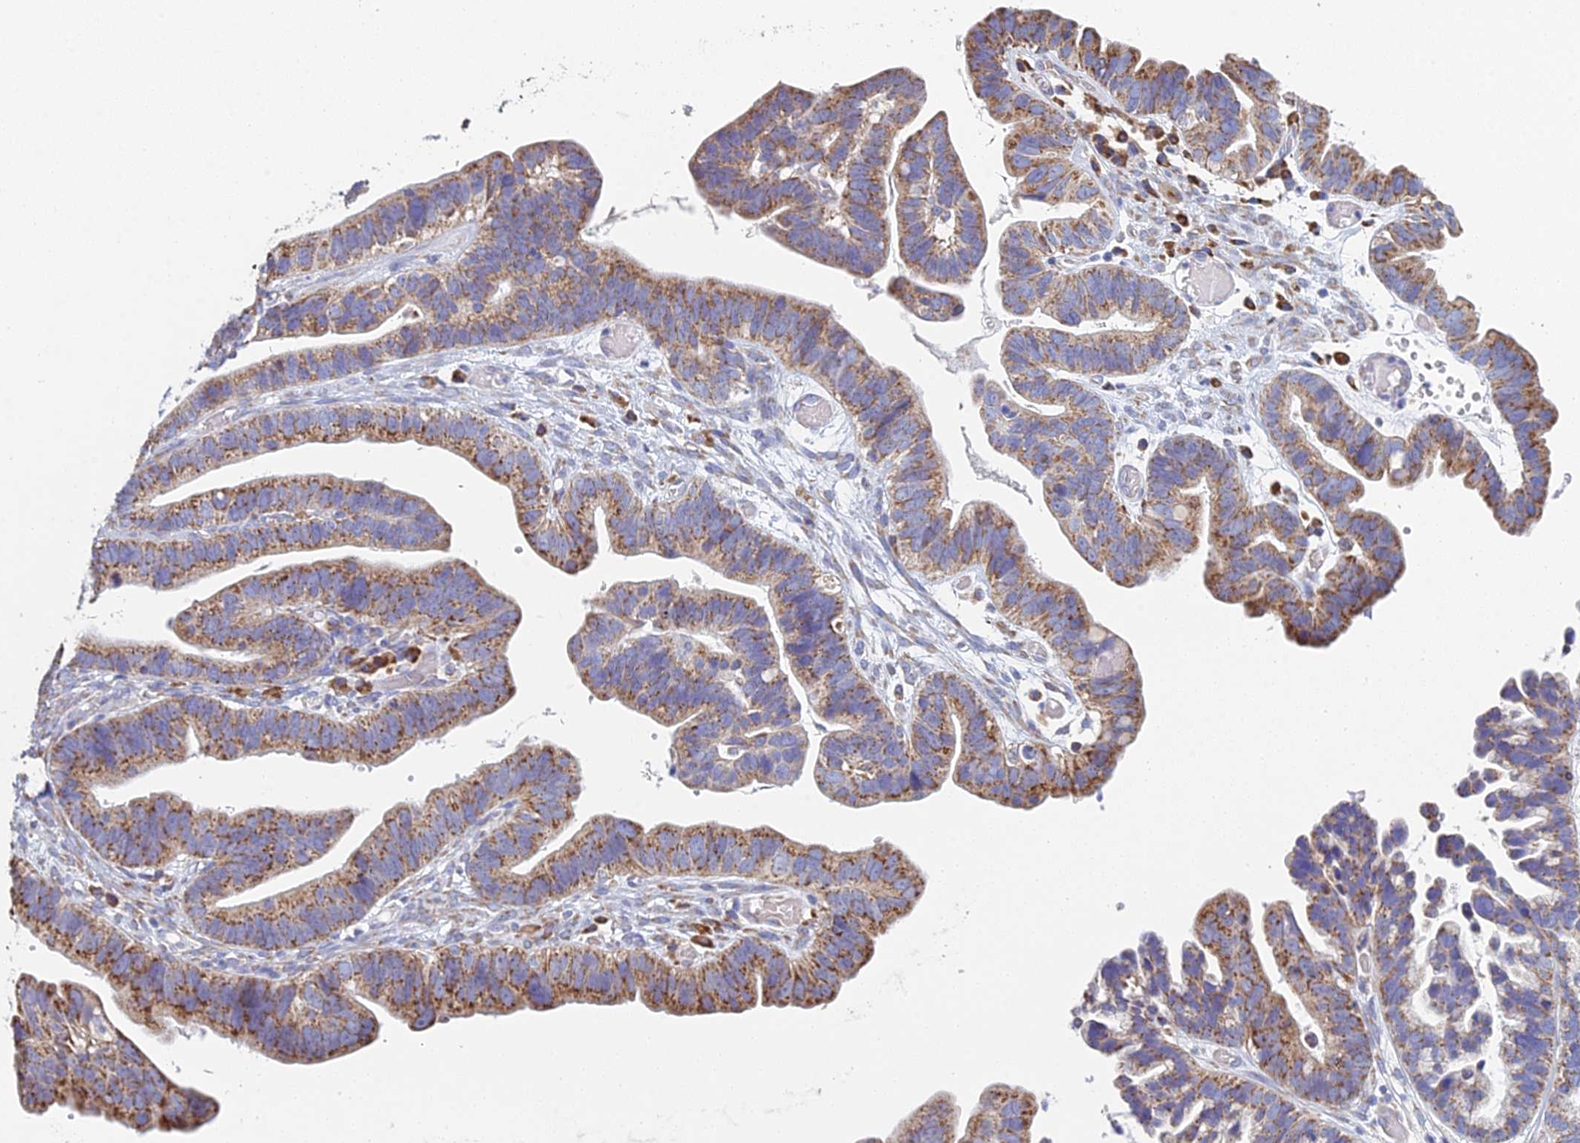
{"staining": {"intensity": "moderate", "quantity": ">75%", "location": "cytoplasmic/membranous"}, "tissue": "ovarian cancer", "cell_type": "Tumor cells", "image_type": "cancer", "snomed": [{"axis": "morphology", "description": "Cystadenocarcinoma, serous, NOS"}, {"axis": "topography", "description": "Ovary"}], "caption": "Tumor cells reveal moderate cytoplasmic/membranous staining in about >75% of cells in serous cystadenocarcinoma (ovarian).", "gene": "CRACR2B", "patient": {"sex": "female", "age": 56}}